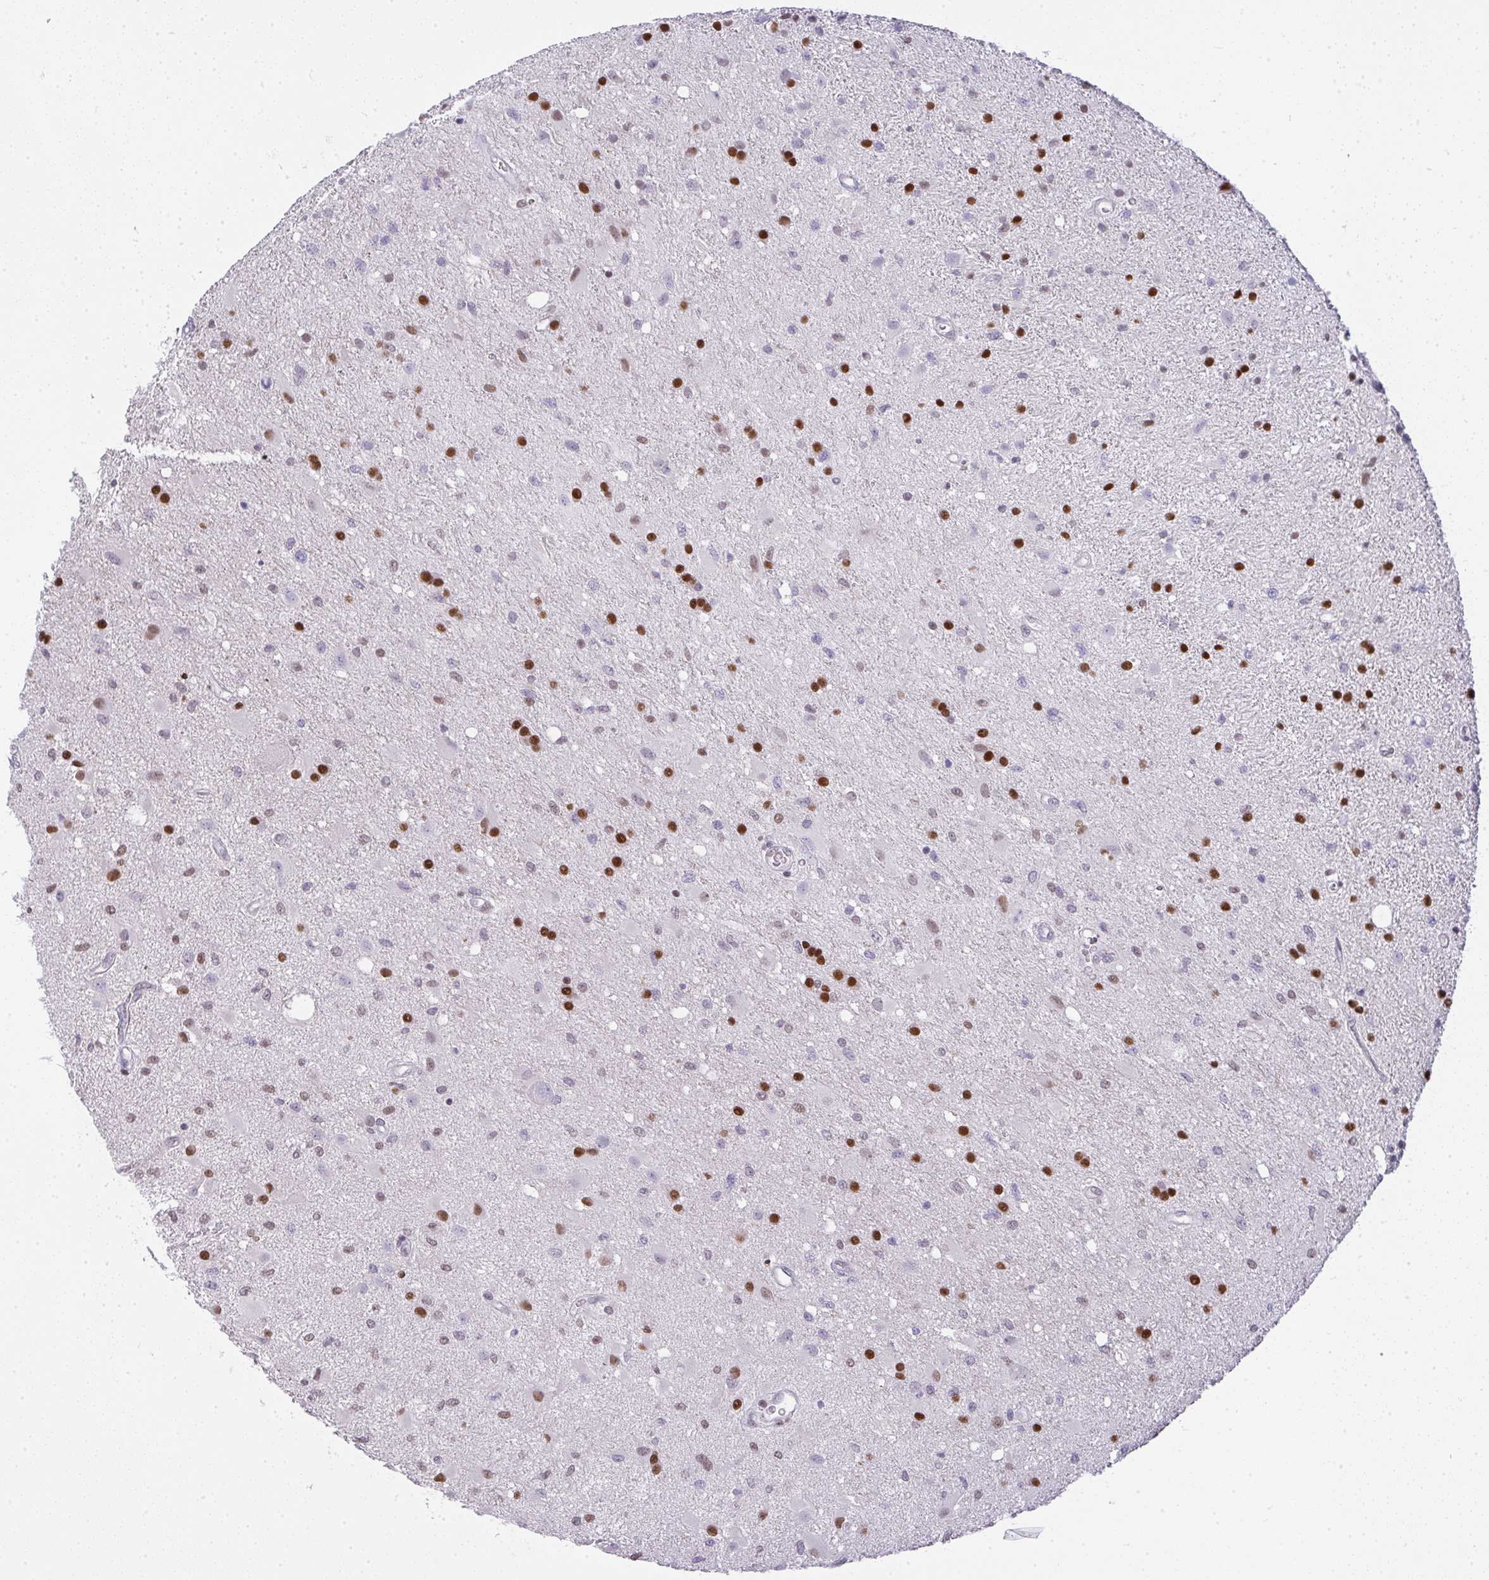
{"staining": {"intensity": "strong", "quantity": "<25%", "location": "nuclear"}, "tissue": "glioma", "cell_type": "Tumor cells", "image_type": "cancer", "snomed": [{"axis": "morphology", "description": "Glioma, malignant, High grade"}, {"axis": "topography", "description": "Brain"}], "caption": "The histopathology image demonstrates staining of glioma, revealing strong nuclear protein staining (brown color) within tumor cells.", "gene": "BBX", "patient": {"sex": "male", "age": 67}}